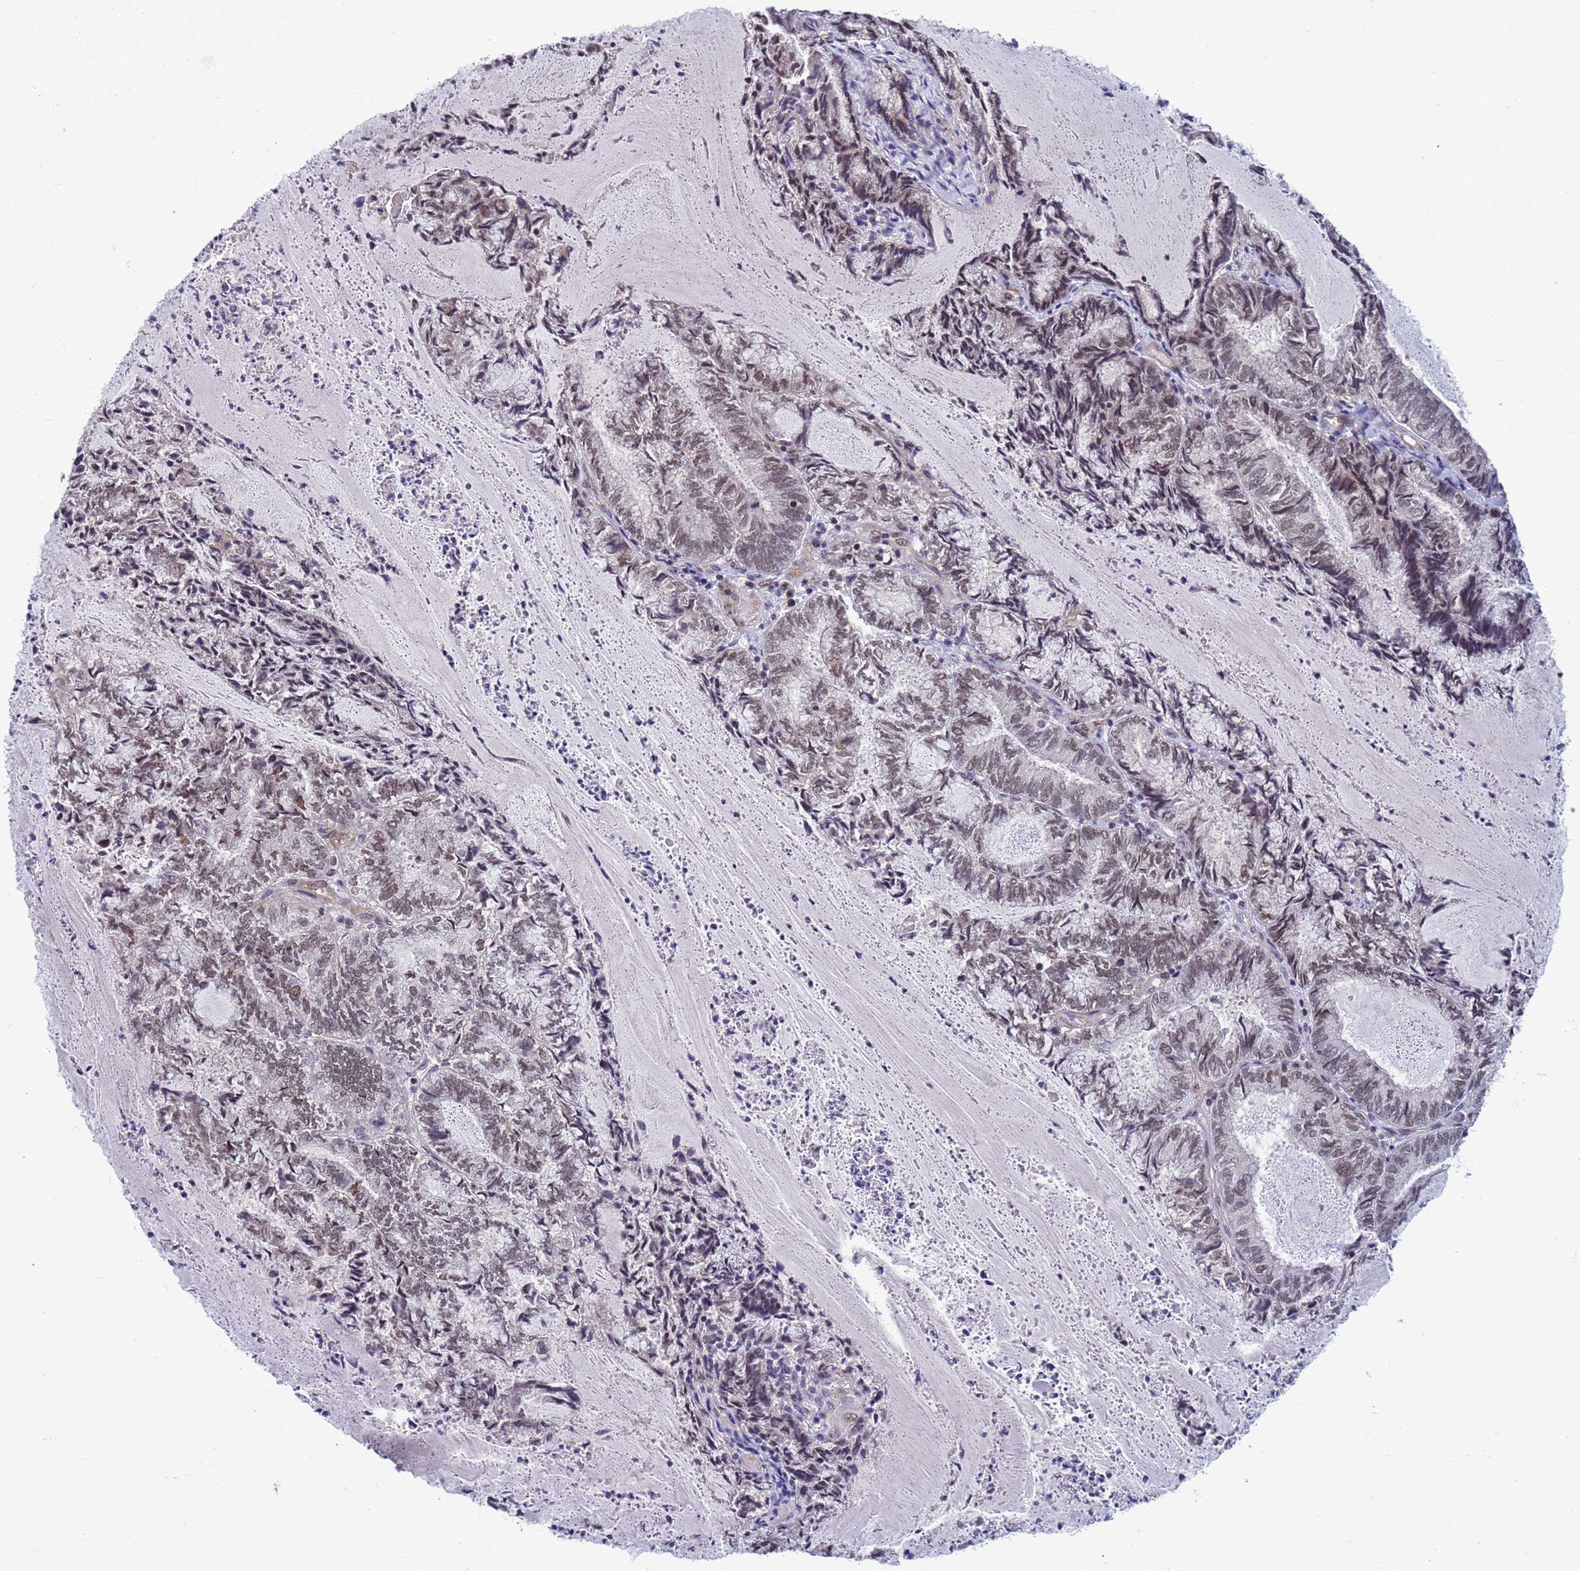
{"staining": {"intensity": "weak", "quantity": "25%-75%", "location": "nuclear"}, "tissue": "endometrial cancer", "cell_type": "Tumor cells", "image_type": "cancer", "snomed": [{"axis": "morphology", "description": "Adenocarcinoma, NOS"}, {"axis": "topography", "description": "Endometrium"}], "caption": "Immunohistochemistry (IHC) histopathology image of neoplastic tissue: adenocarcinoma (endometrial) stained using immunohistochemistry (IHC) exhibits low levels of weak protein expression localized specifically in the nuclear of tumor cells, appearing as a nuclear brown color.", "gene": "NSL1", "patient": {"sex": "female", "age": 80}}